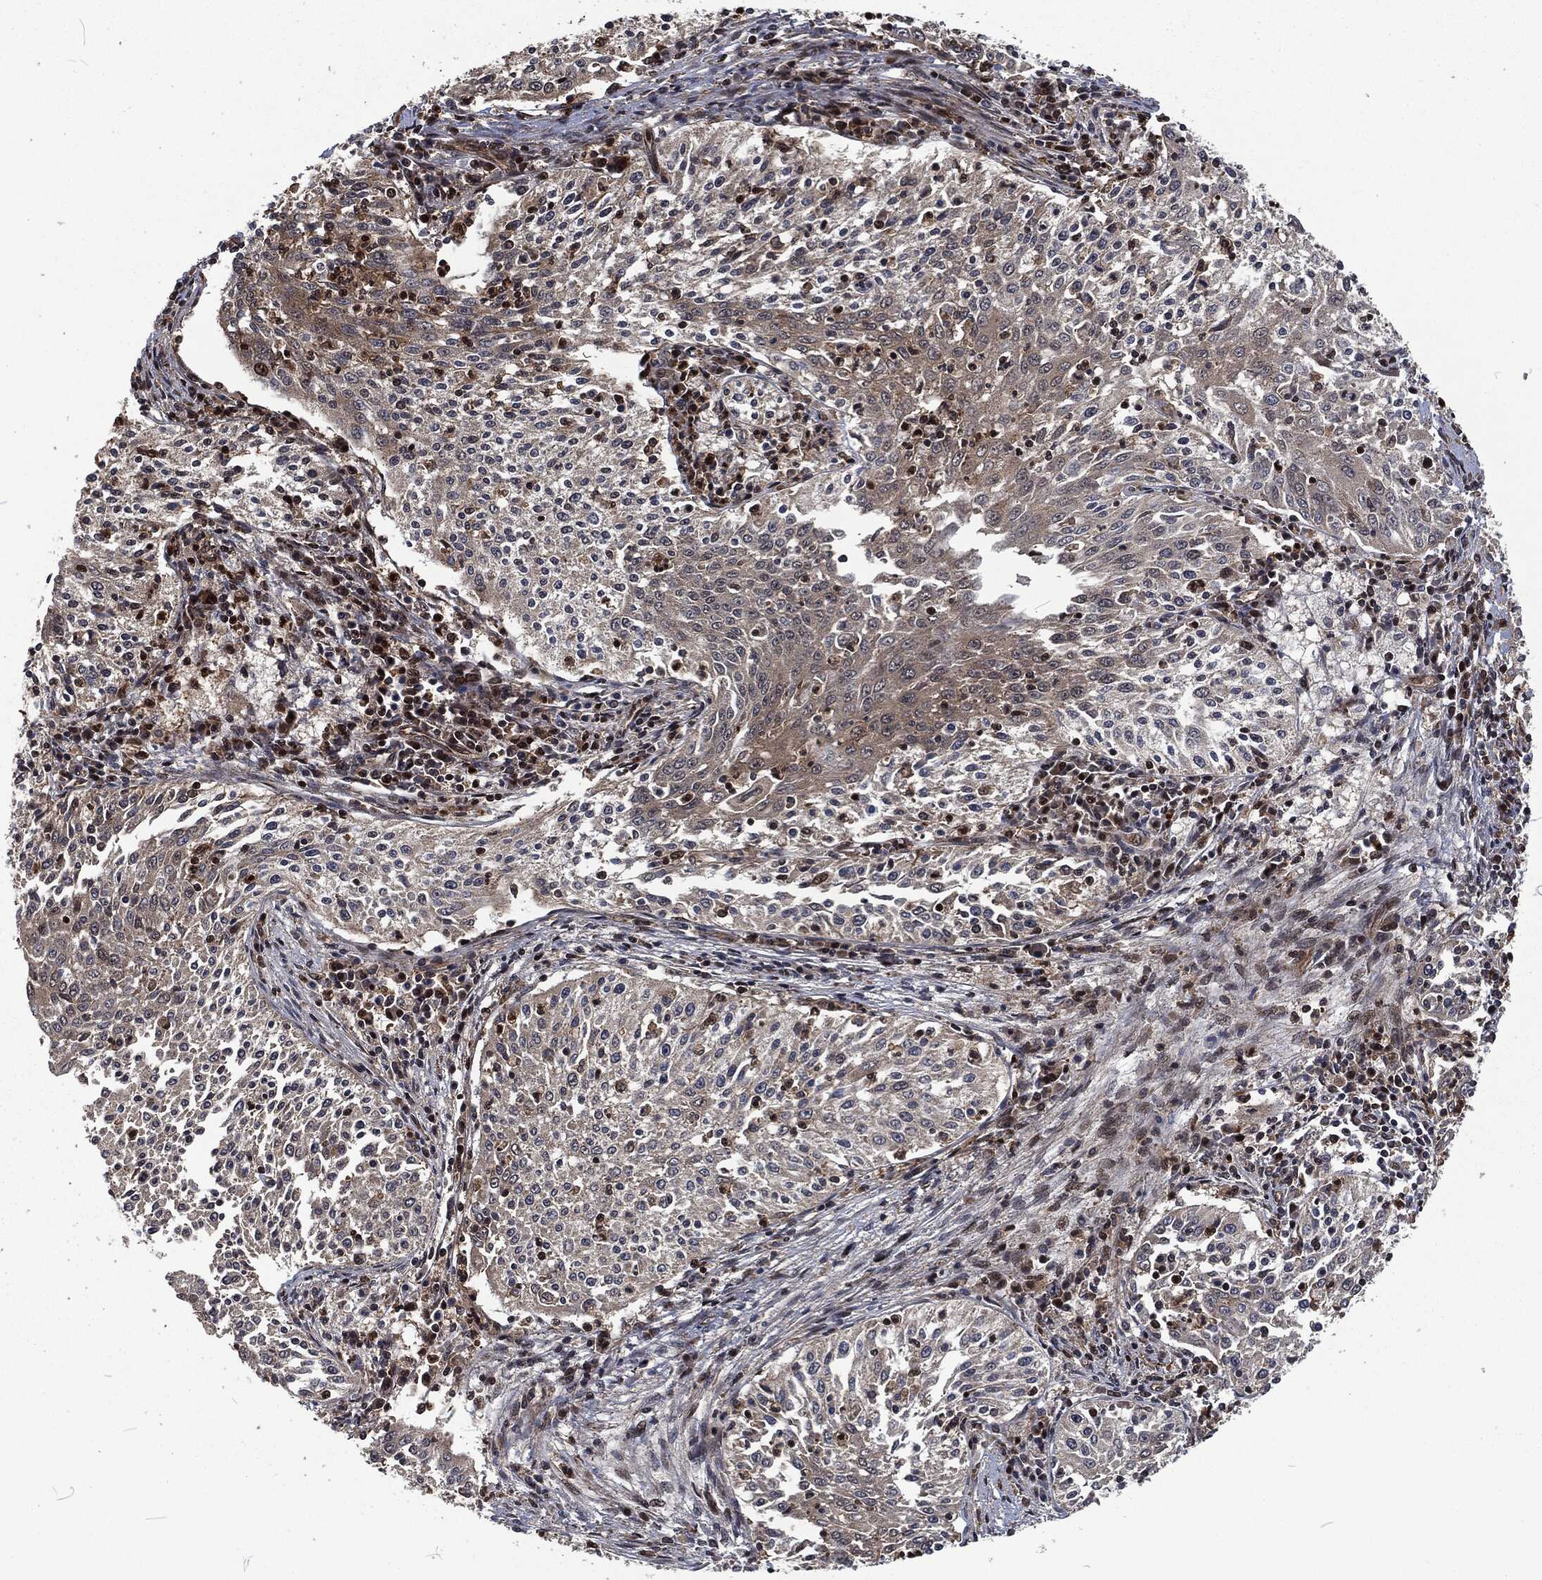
{"staining": {"intensity": "weak", "quantity": "<25%", "location": "cytoplasmic/membranous"}, "tissue": "cervical cancer", "cell_type": "Tumor cells", "image_type": "cancer", "snomed": [{"axis": "morphology", "description": "Squamous cell carcinoma, NOS"}, {"axis": "topography", "description": "Cervix"}], "caption": "This image is of cervical squamous cell carcinoma stained with immunohistochemistry (IHC) to label a protein in brown with the nuclei are counter-stained blue. There is no staining in tumor cells.", "gene": "CMPK2", "patient": {"sex": "female", "age": 41}}